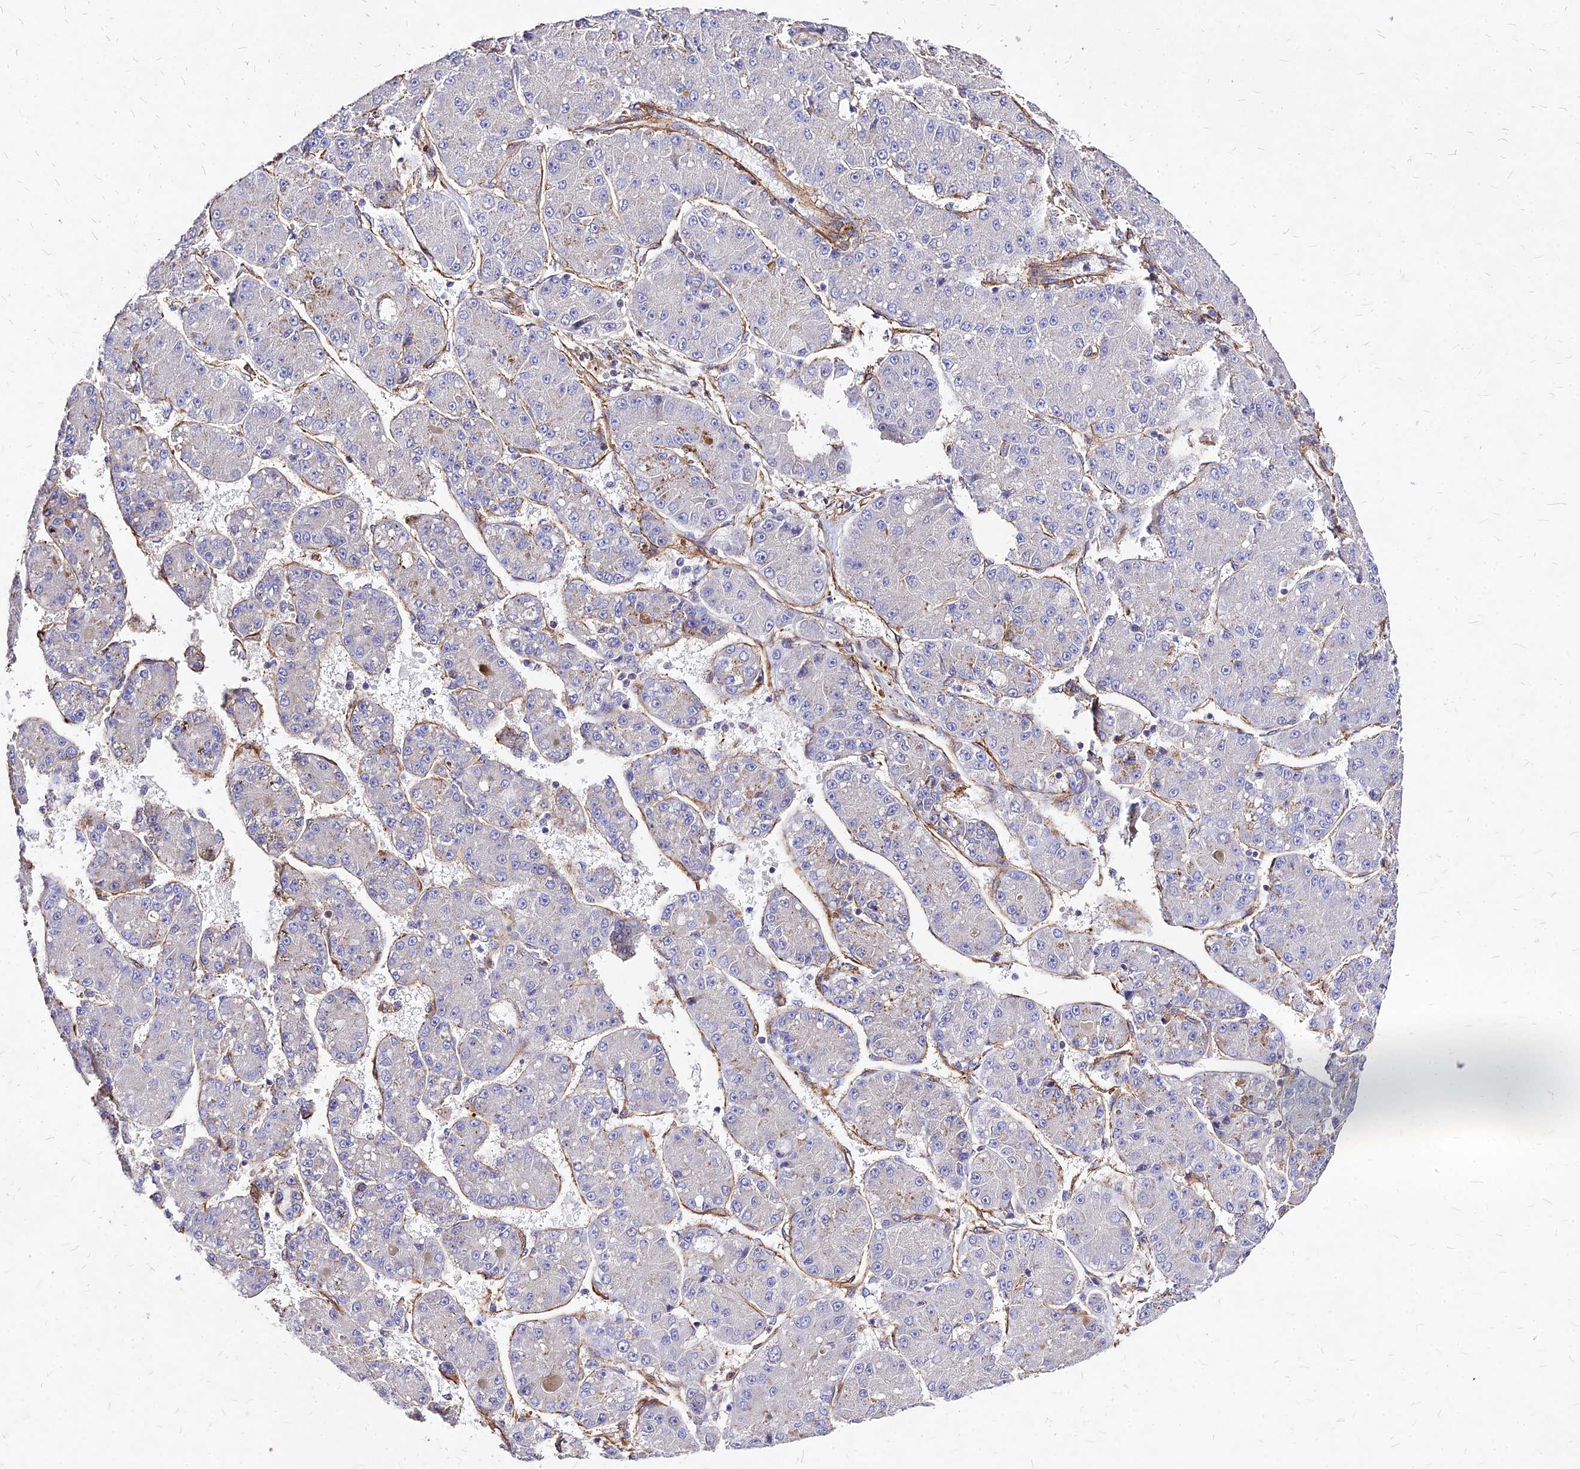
{"staining": {"intensity": "negative", "quantity": "none", "location": "none"}, "tissue": "liver cancer", "cell_type": "Tumor cells", "image_type": "cancer", "snomed": [{"axis": "morphology", "description": "Carcinoma, Hepatocellular, NOS"}, {"axis": "topography", "description": "Liver"}], "caption": "Immunohistochemical staining of human liver cancer (hepatocellular carcinoma) displays no significant expression in tumor cells.", "gene": "EFCC1", "patient": {"sex": "male", "age": 67}}